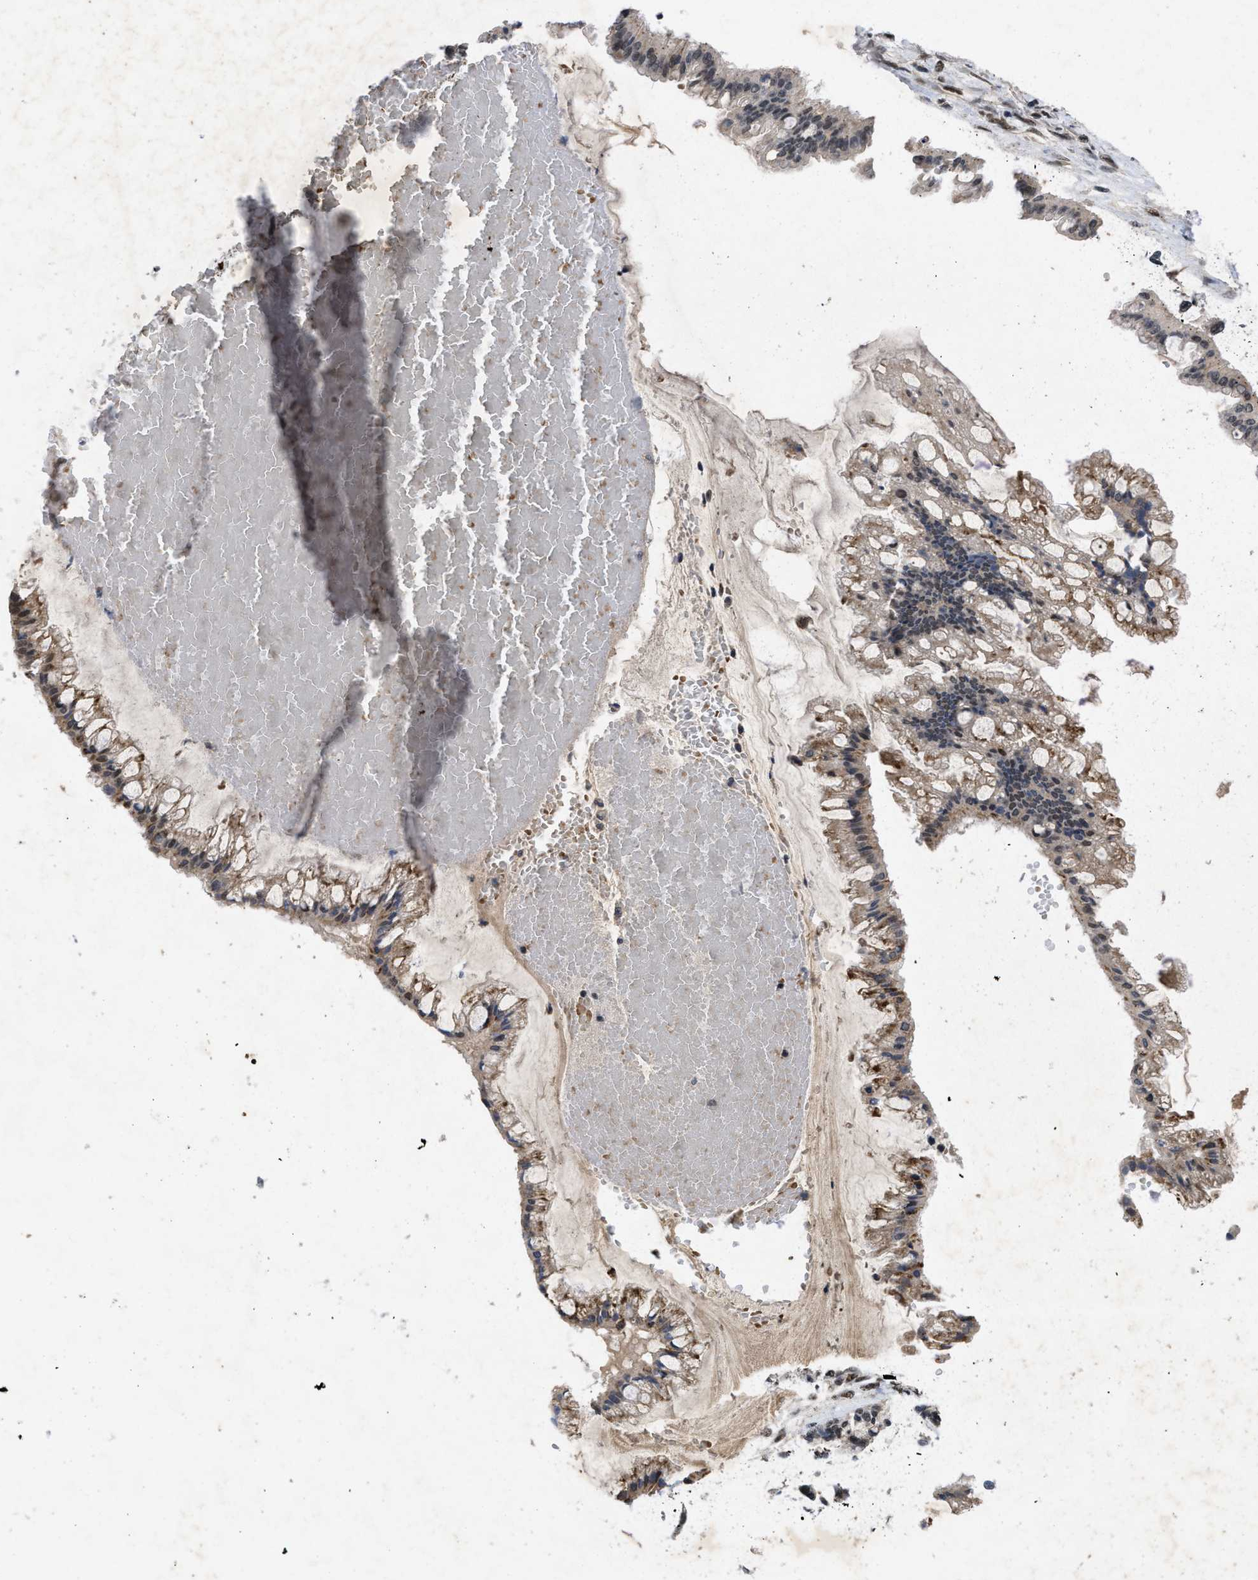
{"staining": {"intensity": "weak", "quantity": ">75%", "location": "cytoplasmic/membranous"}, "tissue": "ovarian cancer", "cell_type": "Tumor cells", "image_type": "cancer", "snomed": [{"axis": "morphology", "description": "Cystadenocarcinoma, mucinous, NOS"}, {"axis": "topography", "description": "Ovary"}], "caption": "Protein expression analysis of human ovarian mucinous cystadenocarcinoma reveals weak cytoplasmic/membranous expression in approximately >75% of tumor cells. Using DAB (3,3'-diaminobenzidine) (brown) and hematoxylin (blue) stains, captured at high magnification using brightfield microscopy.", "gene": "ZNF346", "patient": {"sex": "female", "age": 73}}